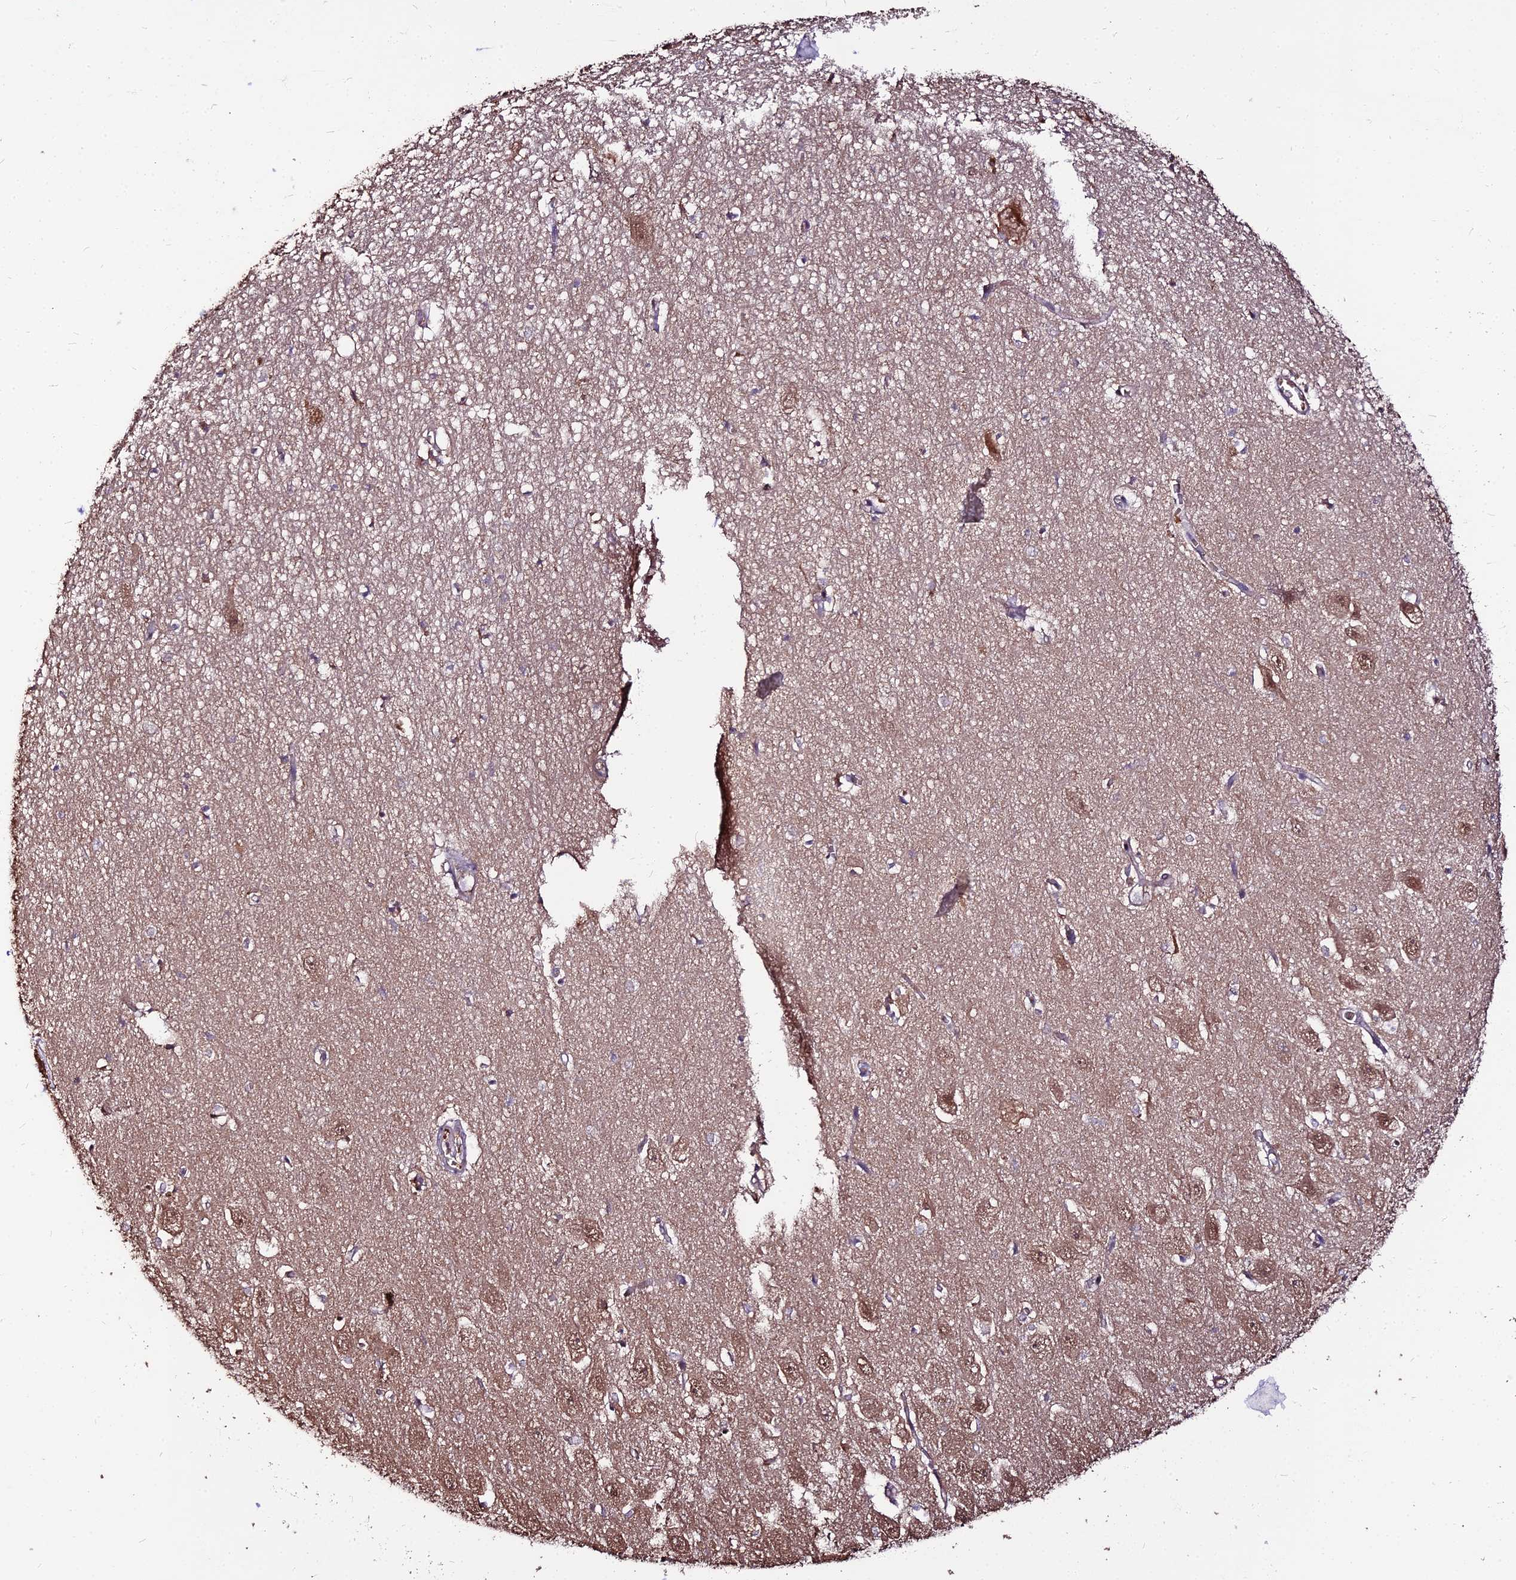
{"staining": {"intensity": "moderate", "quantity": "<25%", "location": "cytoplasmic/membranous"}, "tissue": "hippocampus", "cell_type": "Glial cells", "image_type": "normal", "snomed": [{"axis": "morphology", "description": "Normal tissue, NOS"}, {"axis": "topography", "description": "Hippocampus"}], "caption": "Brown immunohistochemical staining in normal human hippocampus exhibits moderate cytoplasmic/membranous positivity in approximately <25% of glial cells. The protein of interest is shown in brown color, while the nuclei are stained blue.", "gene": "ZDBF2", "patient": {"sex": "female", "age": 64}}